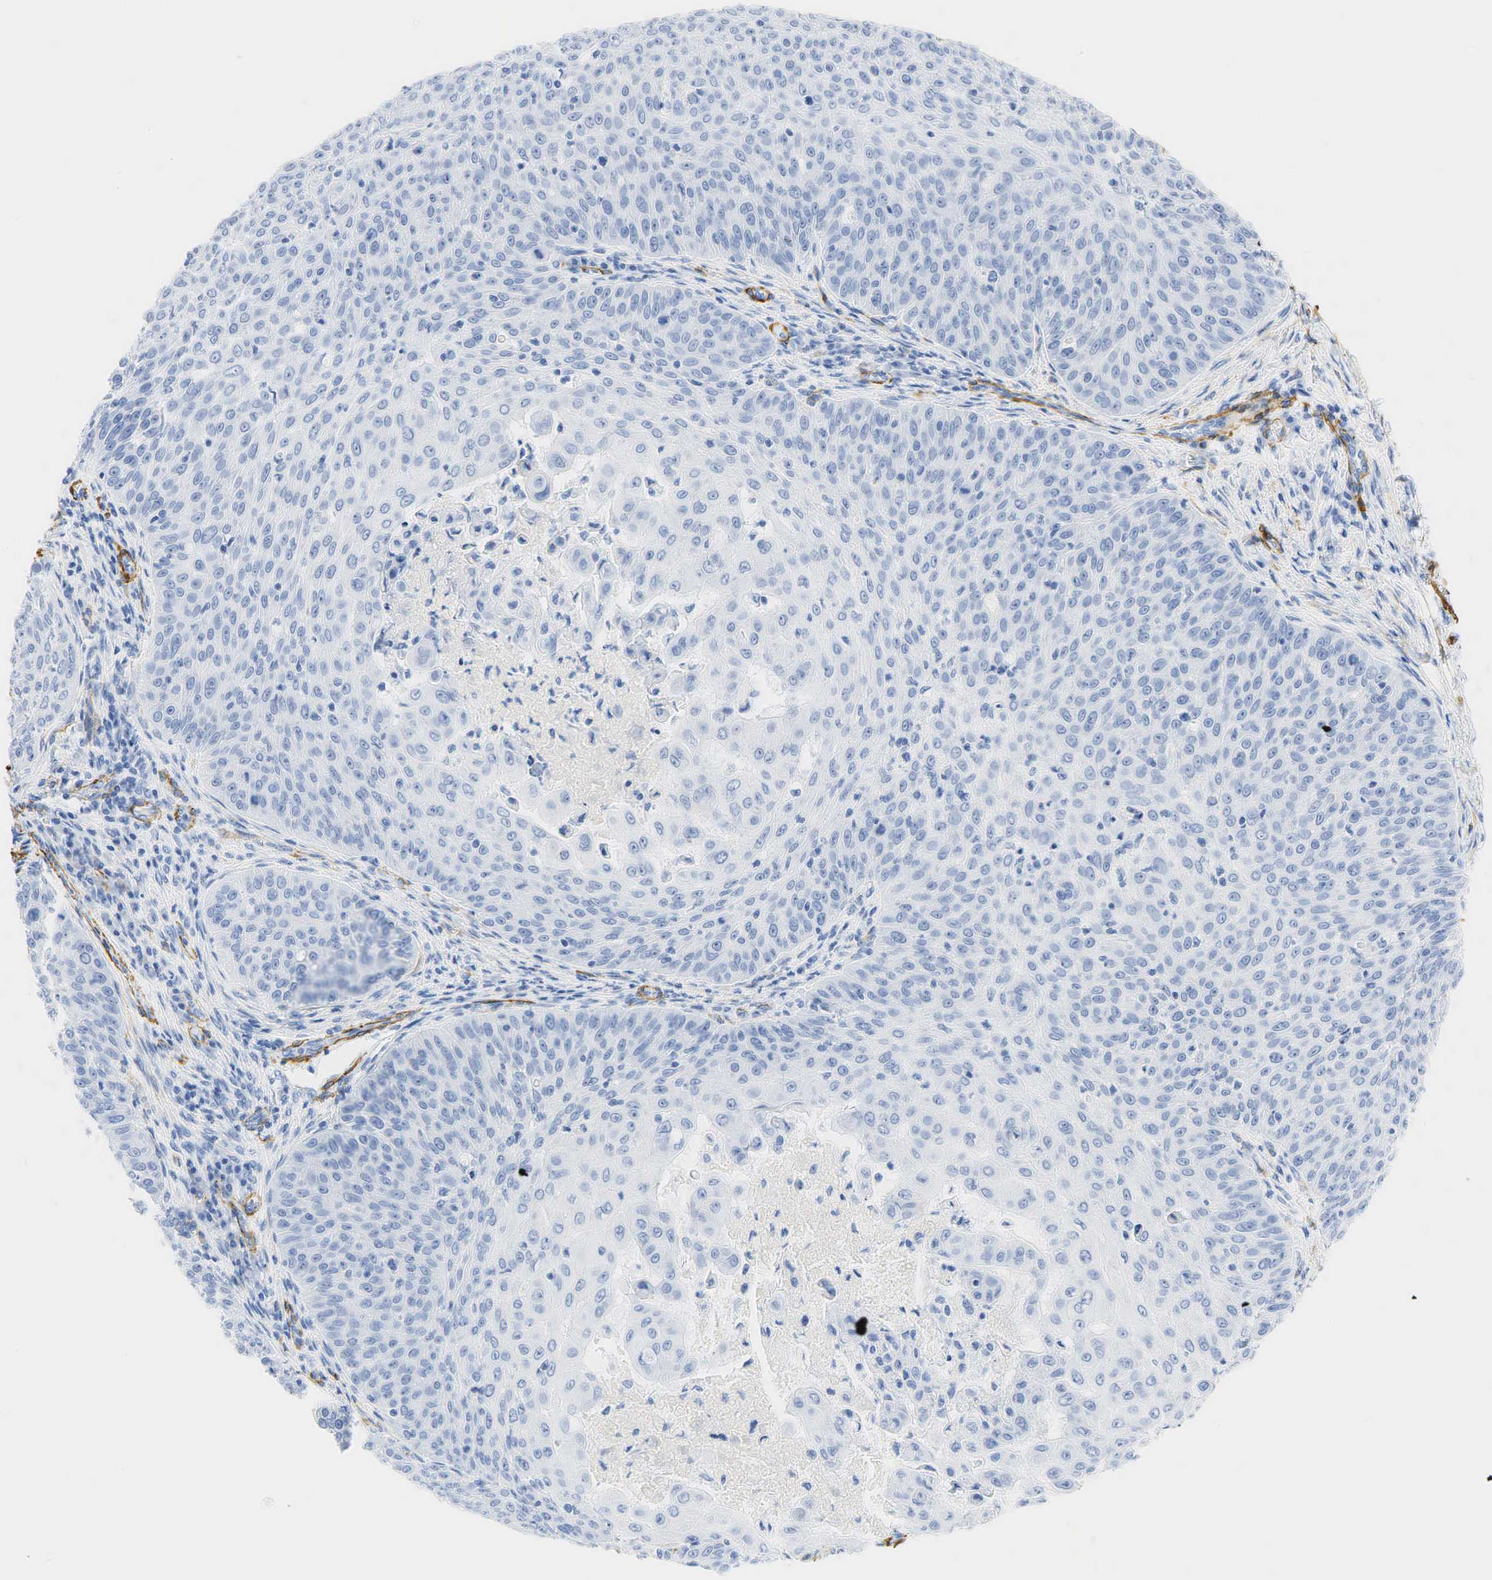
{"staining": {"intensity": "negative", "quantity": "none", "location": "none"}, "tissue": "skin cancer", "cell_type": "Tumor cells", "image_type": "cancer", "snomed": [{"axis": "morphology", "description": "Squamous cell carcinoma, NOS"}, {"axis": "topography", "description": "Skin"}], "caption": "Squamous cell carcinoma (skin) was stained to show a protein in brown. There is no significant positivity in tumor cells. The staining is performed using DAB brown chromogen with nuclei counter-stained in using hematoxylin.", "gene": "ACTA1", "patient": {"sex": "male", "age": 82}}